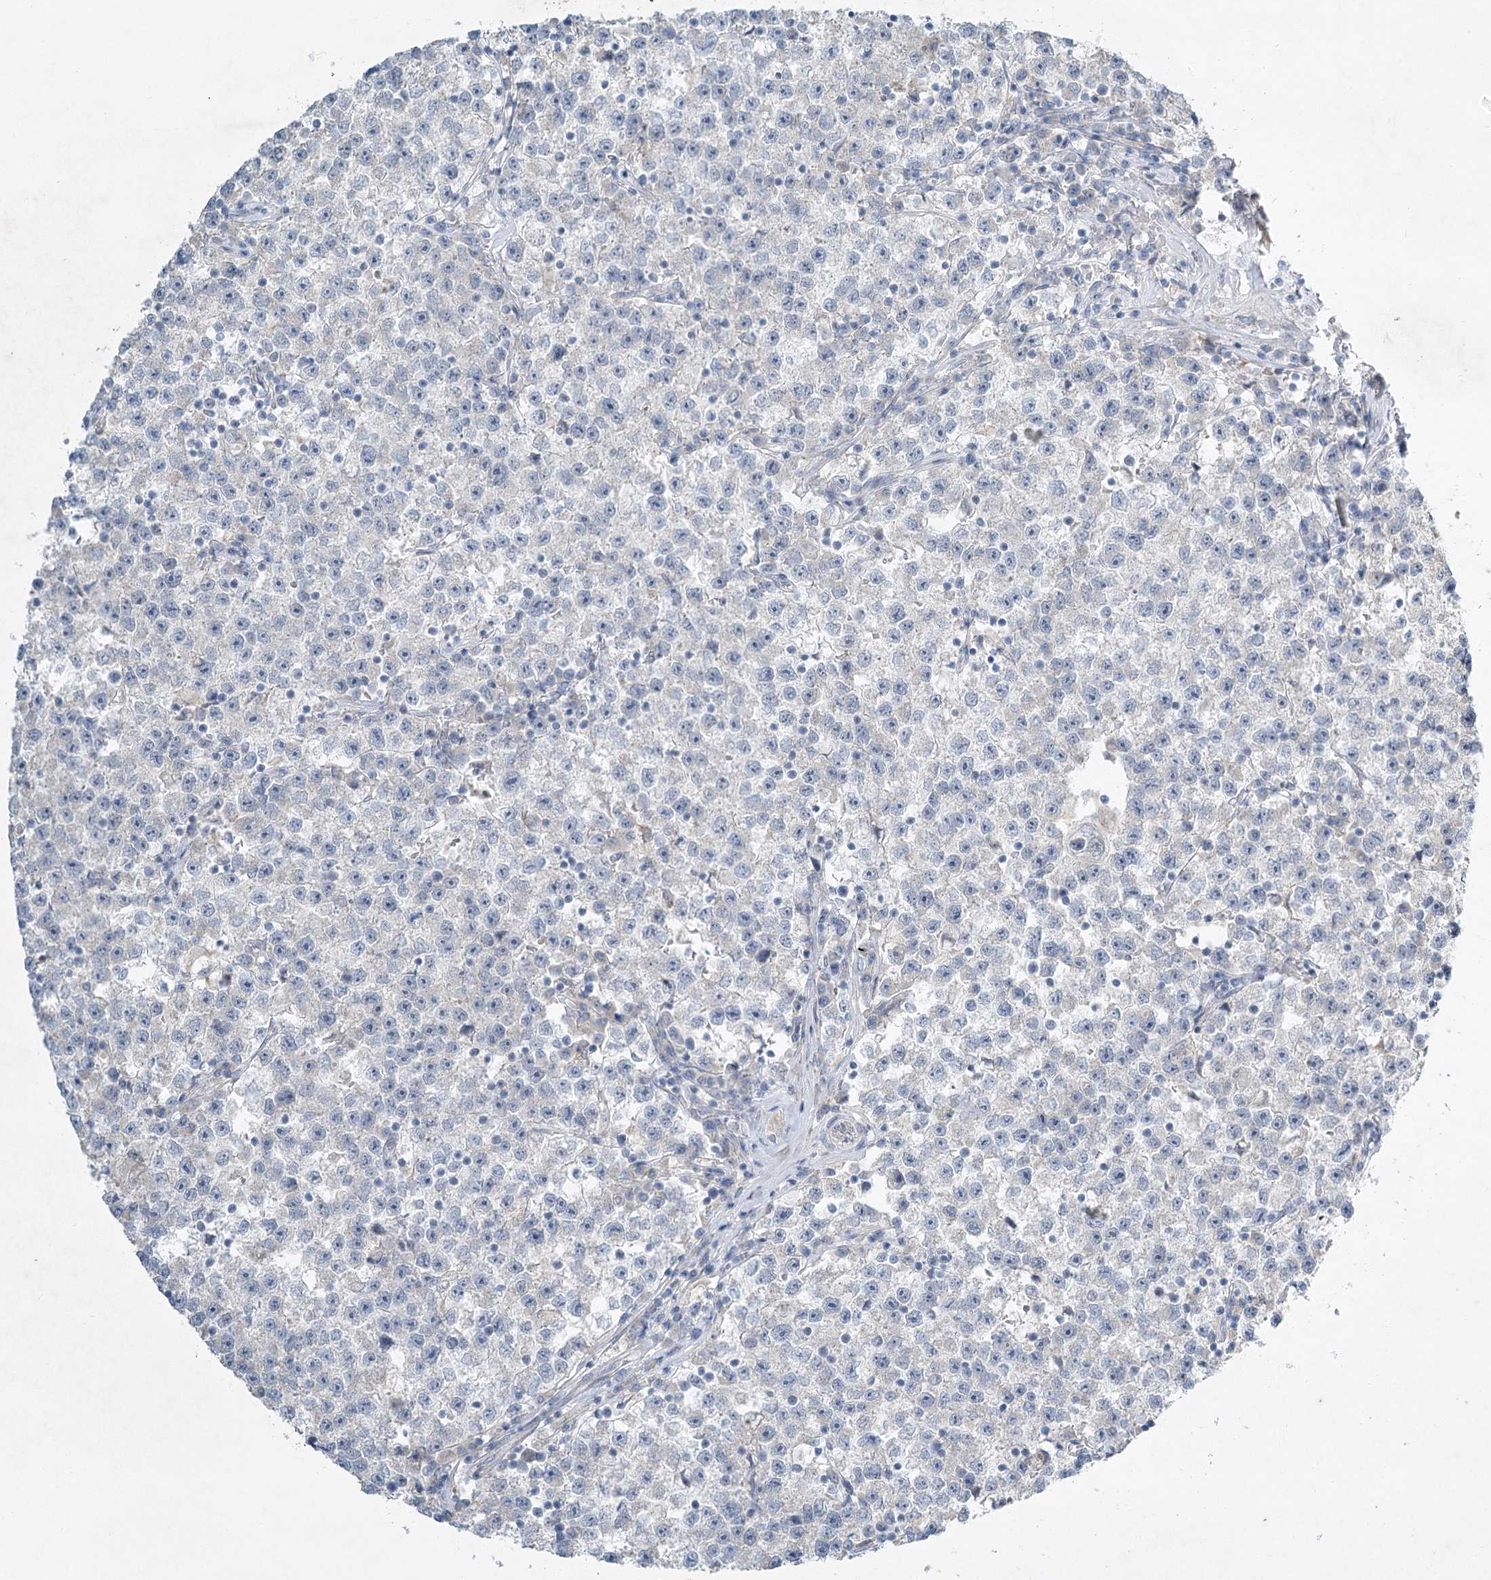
{"staining": {"intensity": "negative", "quantity": "none", "location": "none"}, "tissue": "testis cancer", "cell_type": "Tumor cells", "image_type": "cancer", "snomed": [{"axis": "morphology", "description": "Seminoma, NOS"}, {"axis": "topography", "description": "Testis"}], "caption": "This is an immunohistochemistry (IHC) micrograph of human testis seminoma. There is no expression in tumor cells.", "gene": "ABITRAM", "patient": {"sex": "male", "age": 22}}